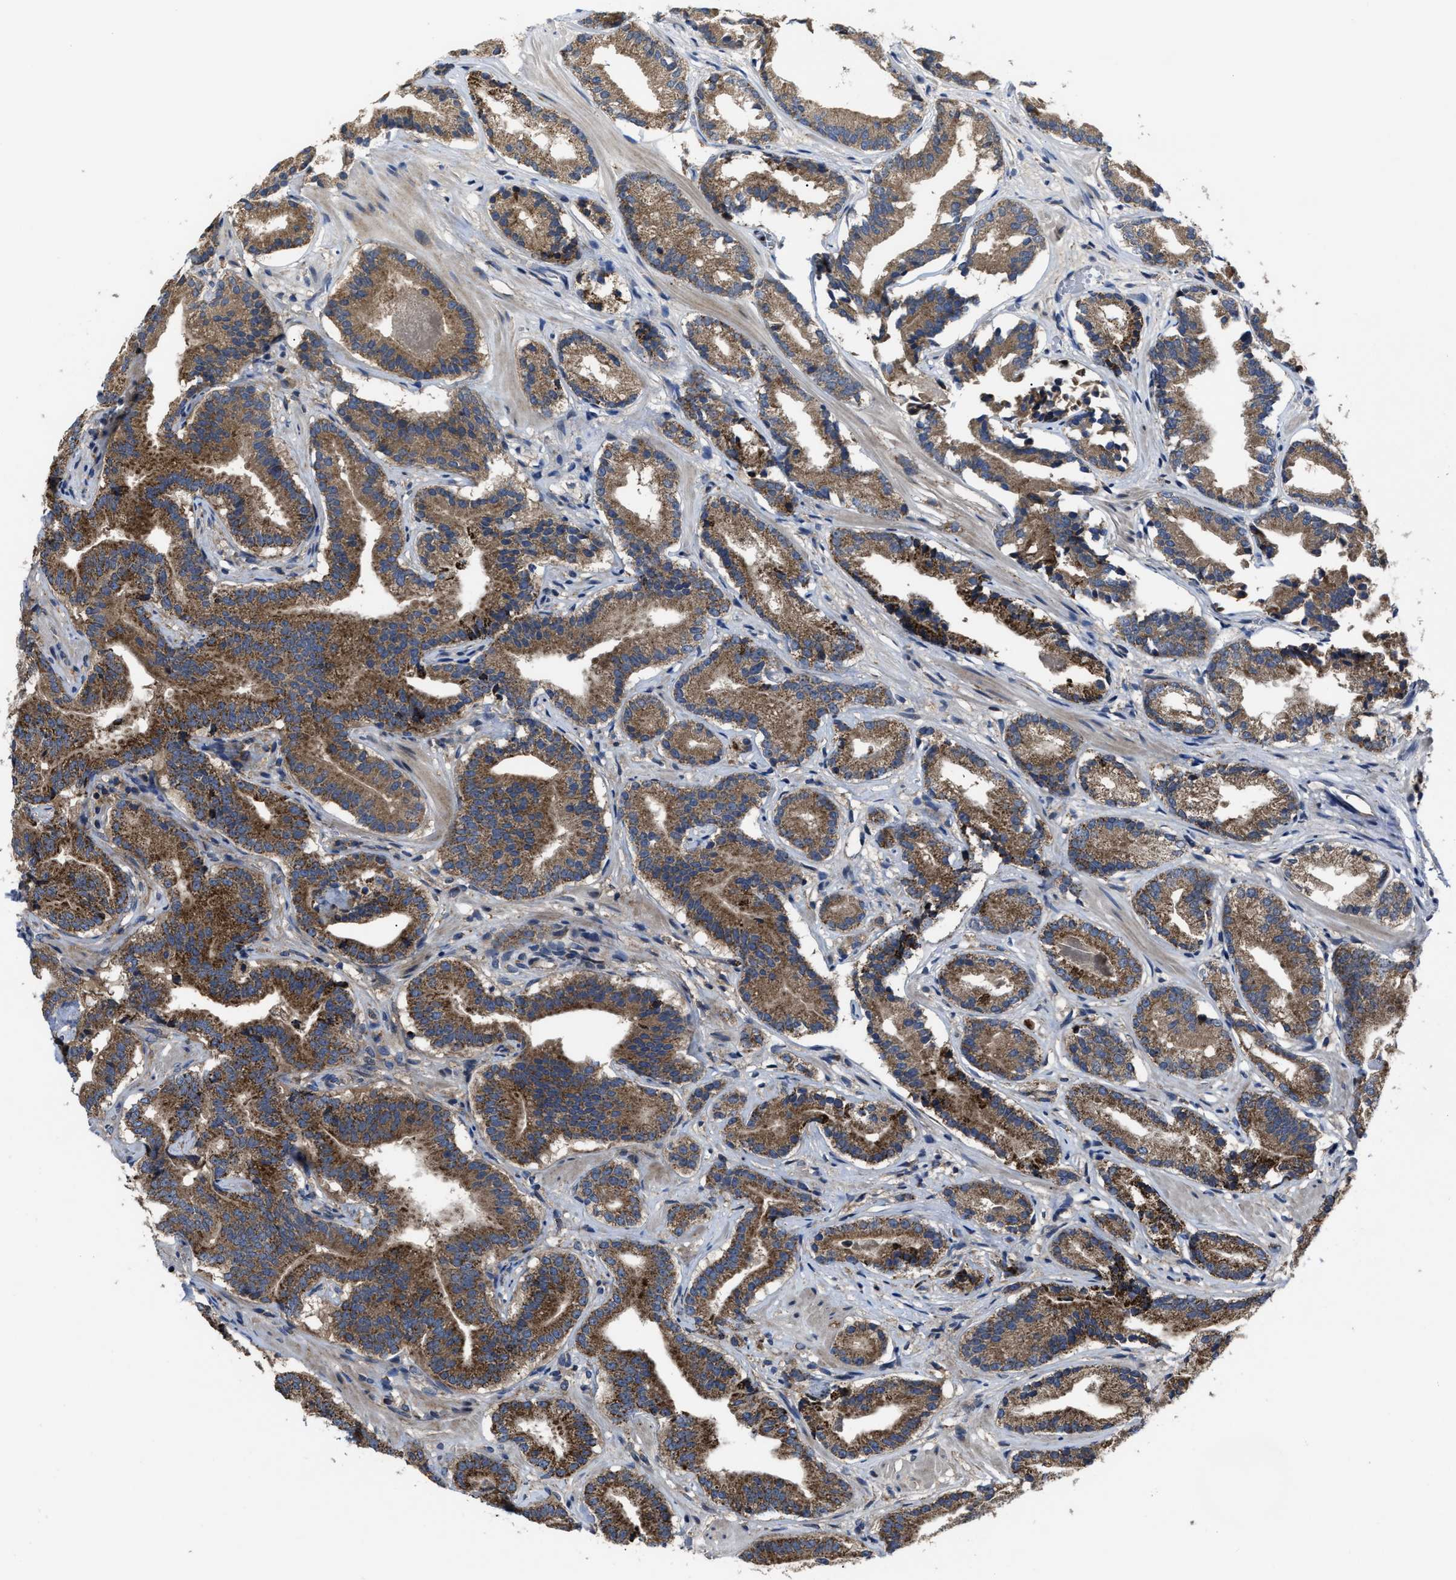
{"staining": {"intensity": "moderate", "quantity": ">75%", "location": "cytoplasmic/membranous"}, "tissue": "prostate cancer", "cell_type": "Tumor cells", "image_type": "cancer", "snomed": [{"axis": "morphology", "description": "Adenocarcinoma, Low grade"}, {"axis": "topography", "description": "Prostate"}], "caption": "Immunohistochemistry (IHC) staining of adenocarcinoma (low-grade) (prostate), which displays medium levels of moderate cytoplasmic/membranous staining in about >75% of tumor cells indicating moderate cytoplasmic/membranous protein expression. The staining was performed using DAB (3,3'-diaminobenzidine) (brown) for protein detection and nuclei were counterstained in hematoxylin (blue).", "gene": "PASK", "patient": {"sex": "male", "age": 51}}